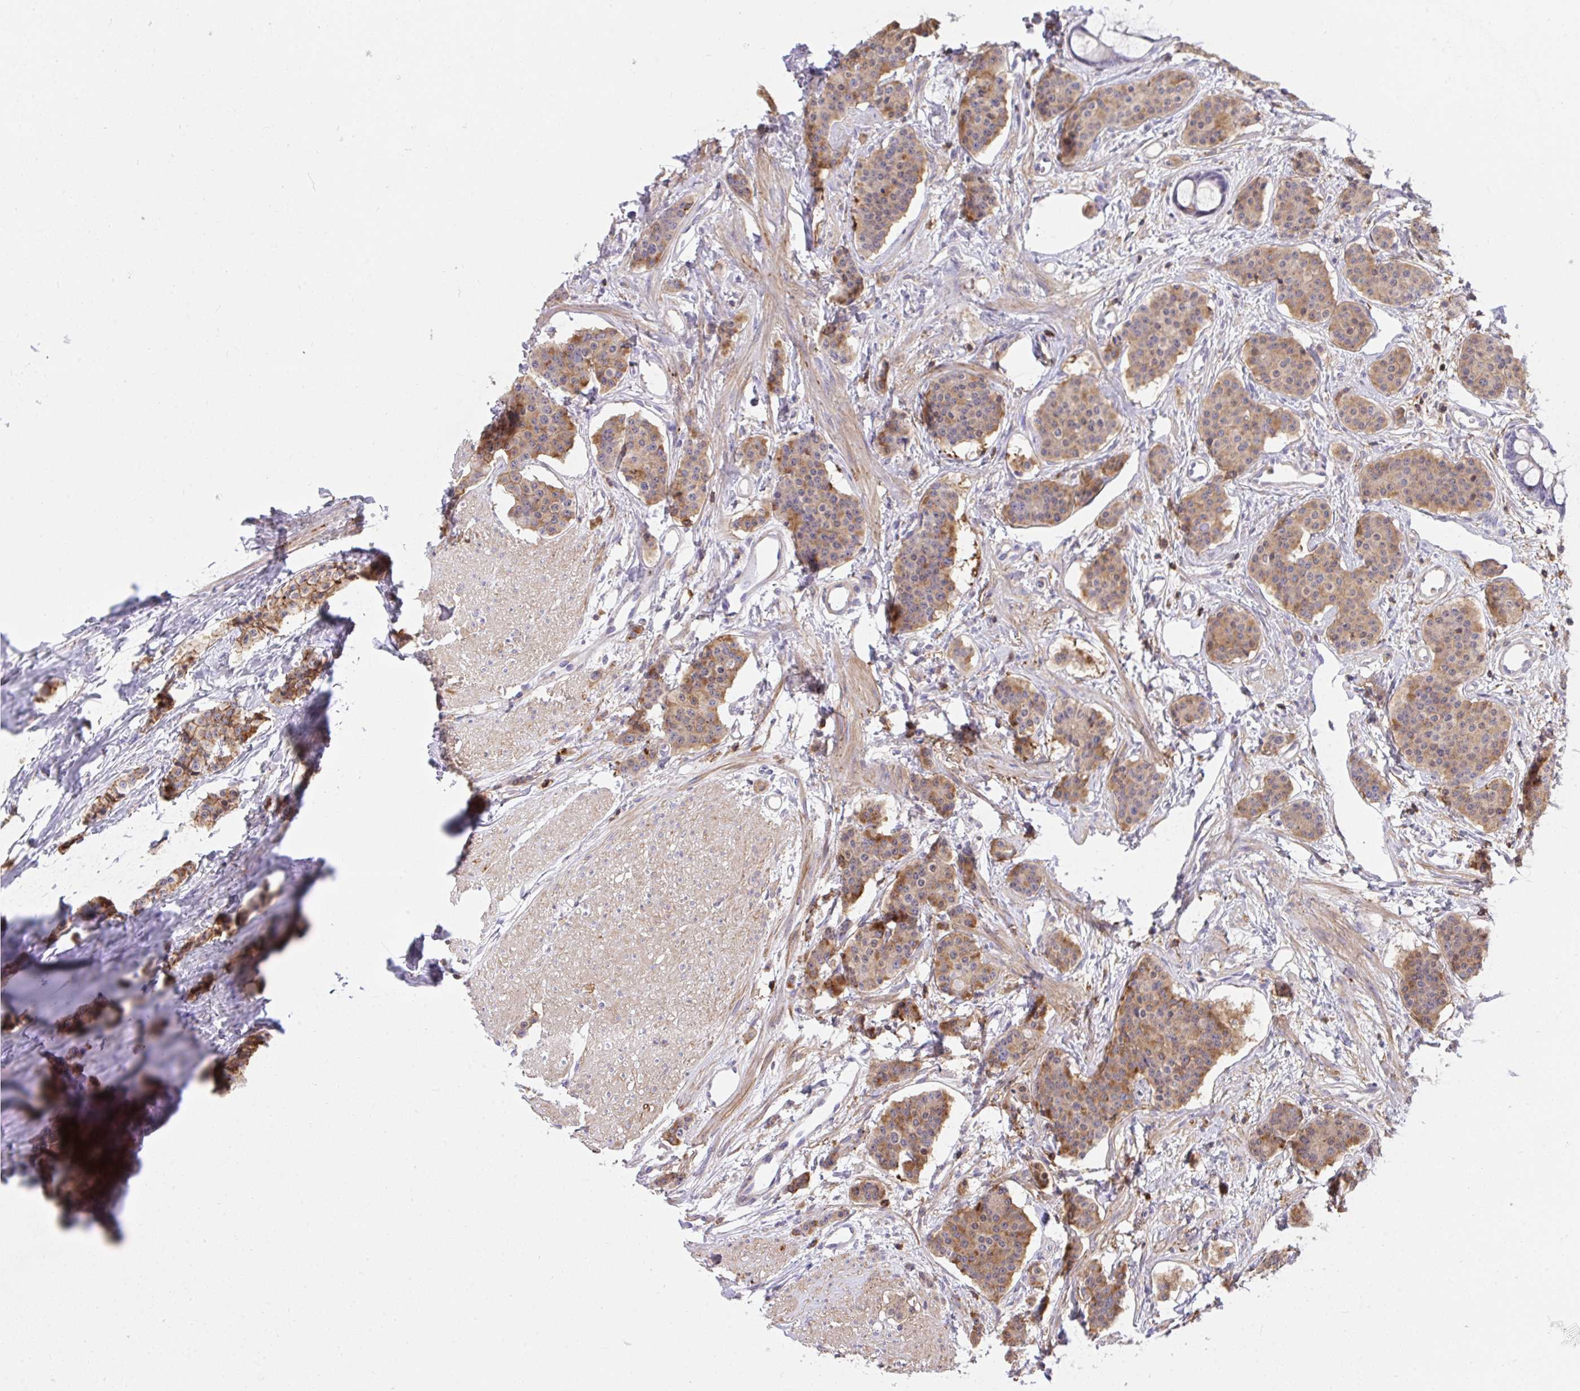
{"staining": {"intensity": "weak", "quantity": ">75%", "location": "cytoplasmic/membranous"}, "tissue": "carcinoid", "cell_type": "Tumor cells", "image_type": "cancer", "snomed": [{"axis": "morphology", "description": "Carcinoid, malignant, NOS"}, {"axis": "topography", "description": "Small intestine"}], "caption": "Weak cytoplasmic/membranous positivity for a protein is present in about >75% of tumor cells of carcinoid using IHC.", "gene": "ERI1", "patient": {"sex": "female", "age": 64}}